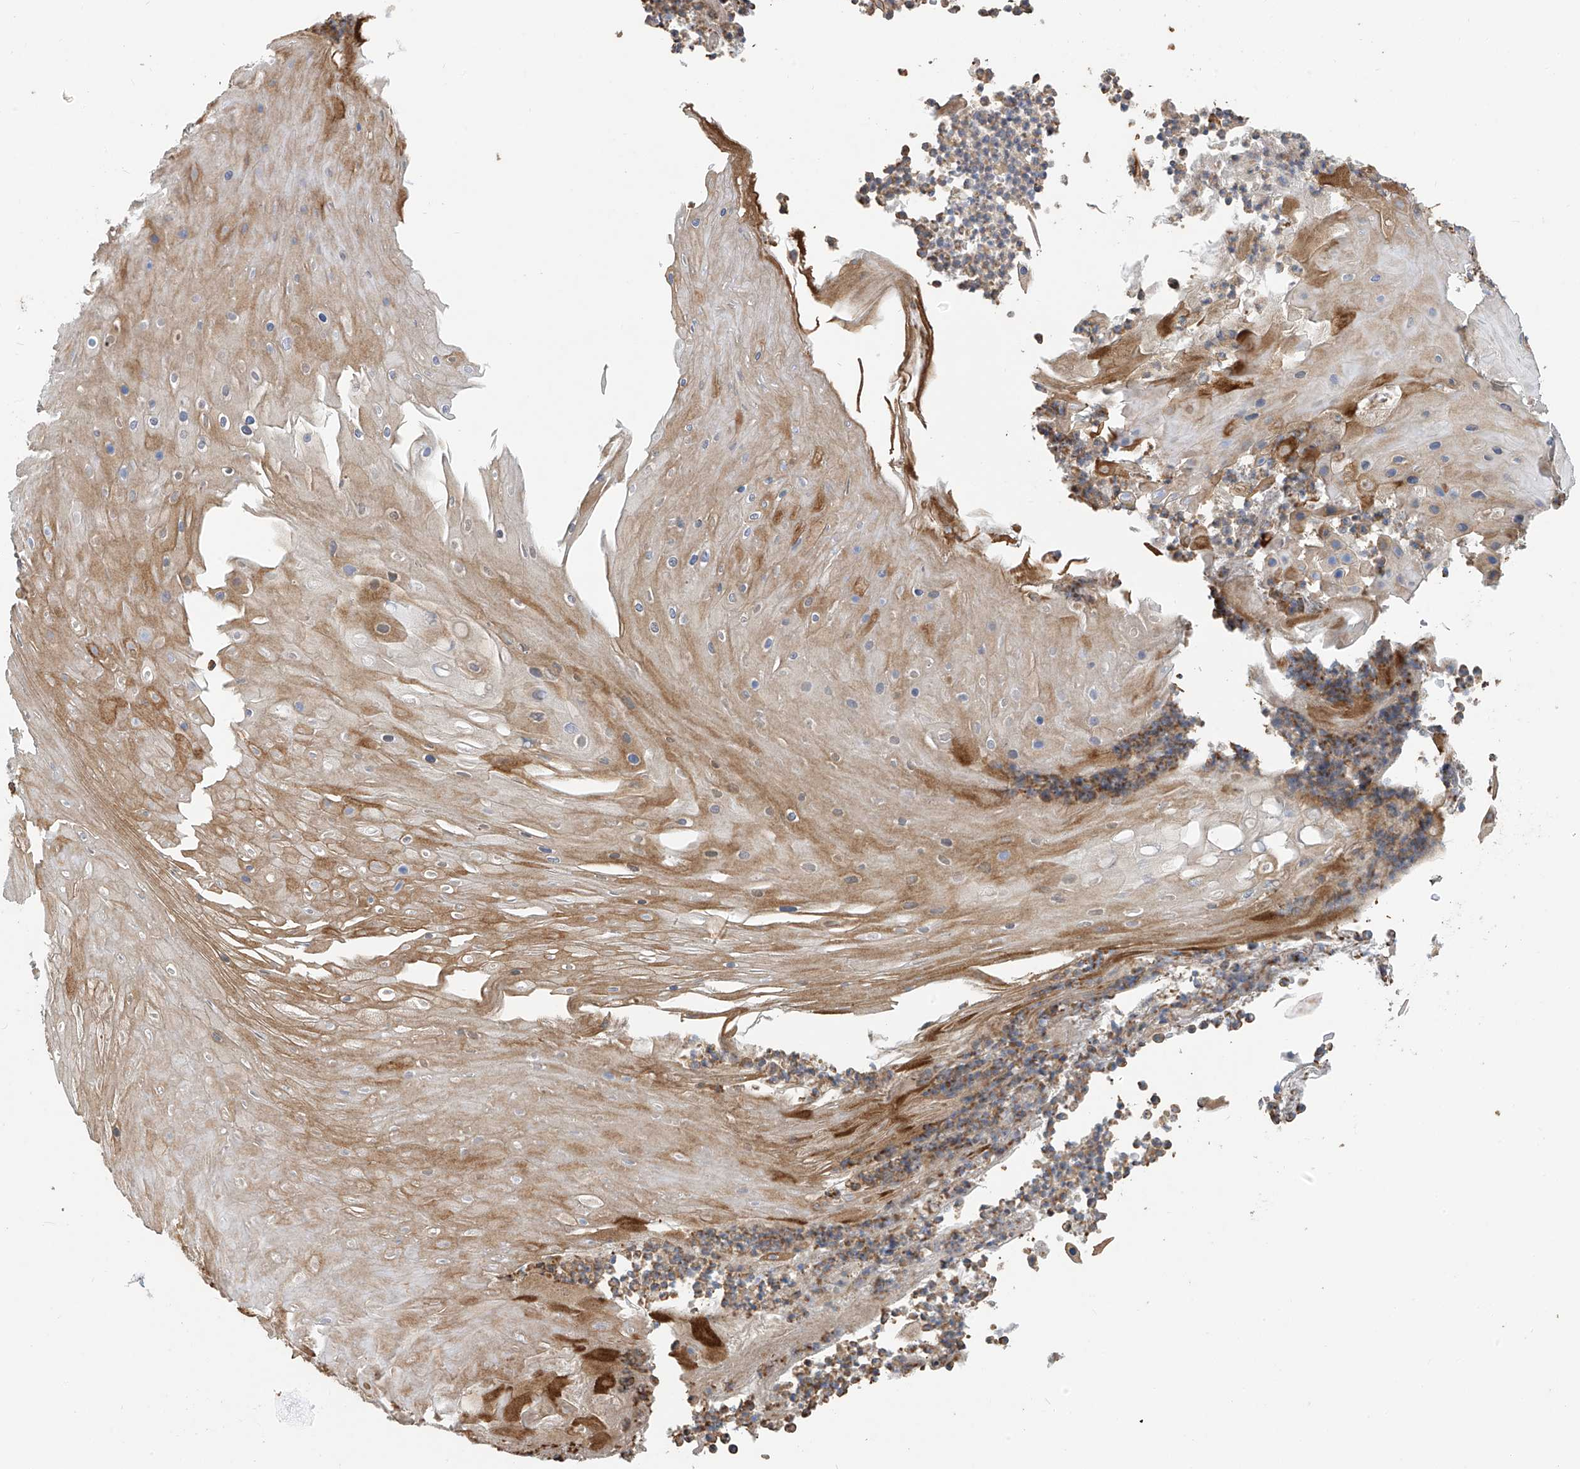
{"staining": {"intensity": "moderate", "quantity": "25%-75%", "location": "cytoplasmic/membranous"}, "tissue": "skin cancer", "cell_type": "Tumor cells", "image_type": "cancer", "snomed": [{"axis": "morphology", "description": "Squamous cell carcinoma, NOS"}, {"axis": "topography", "description": "Skin"}], "caption": "The micrograph exhibits a brown stain indicating the presence of a protein in the cytoplasmic/membranous of tumor cells in skin squamous cell carcinoma. The staining was performed using DAB (3,3'-diaminobenzidine), with brown indicating positive protein expression. Nuclei are stained blue with hematoxylin.", "gene": "SLC43A3", "patient": {"sex": "female", "age": 88}}